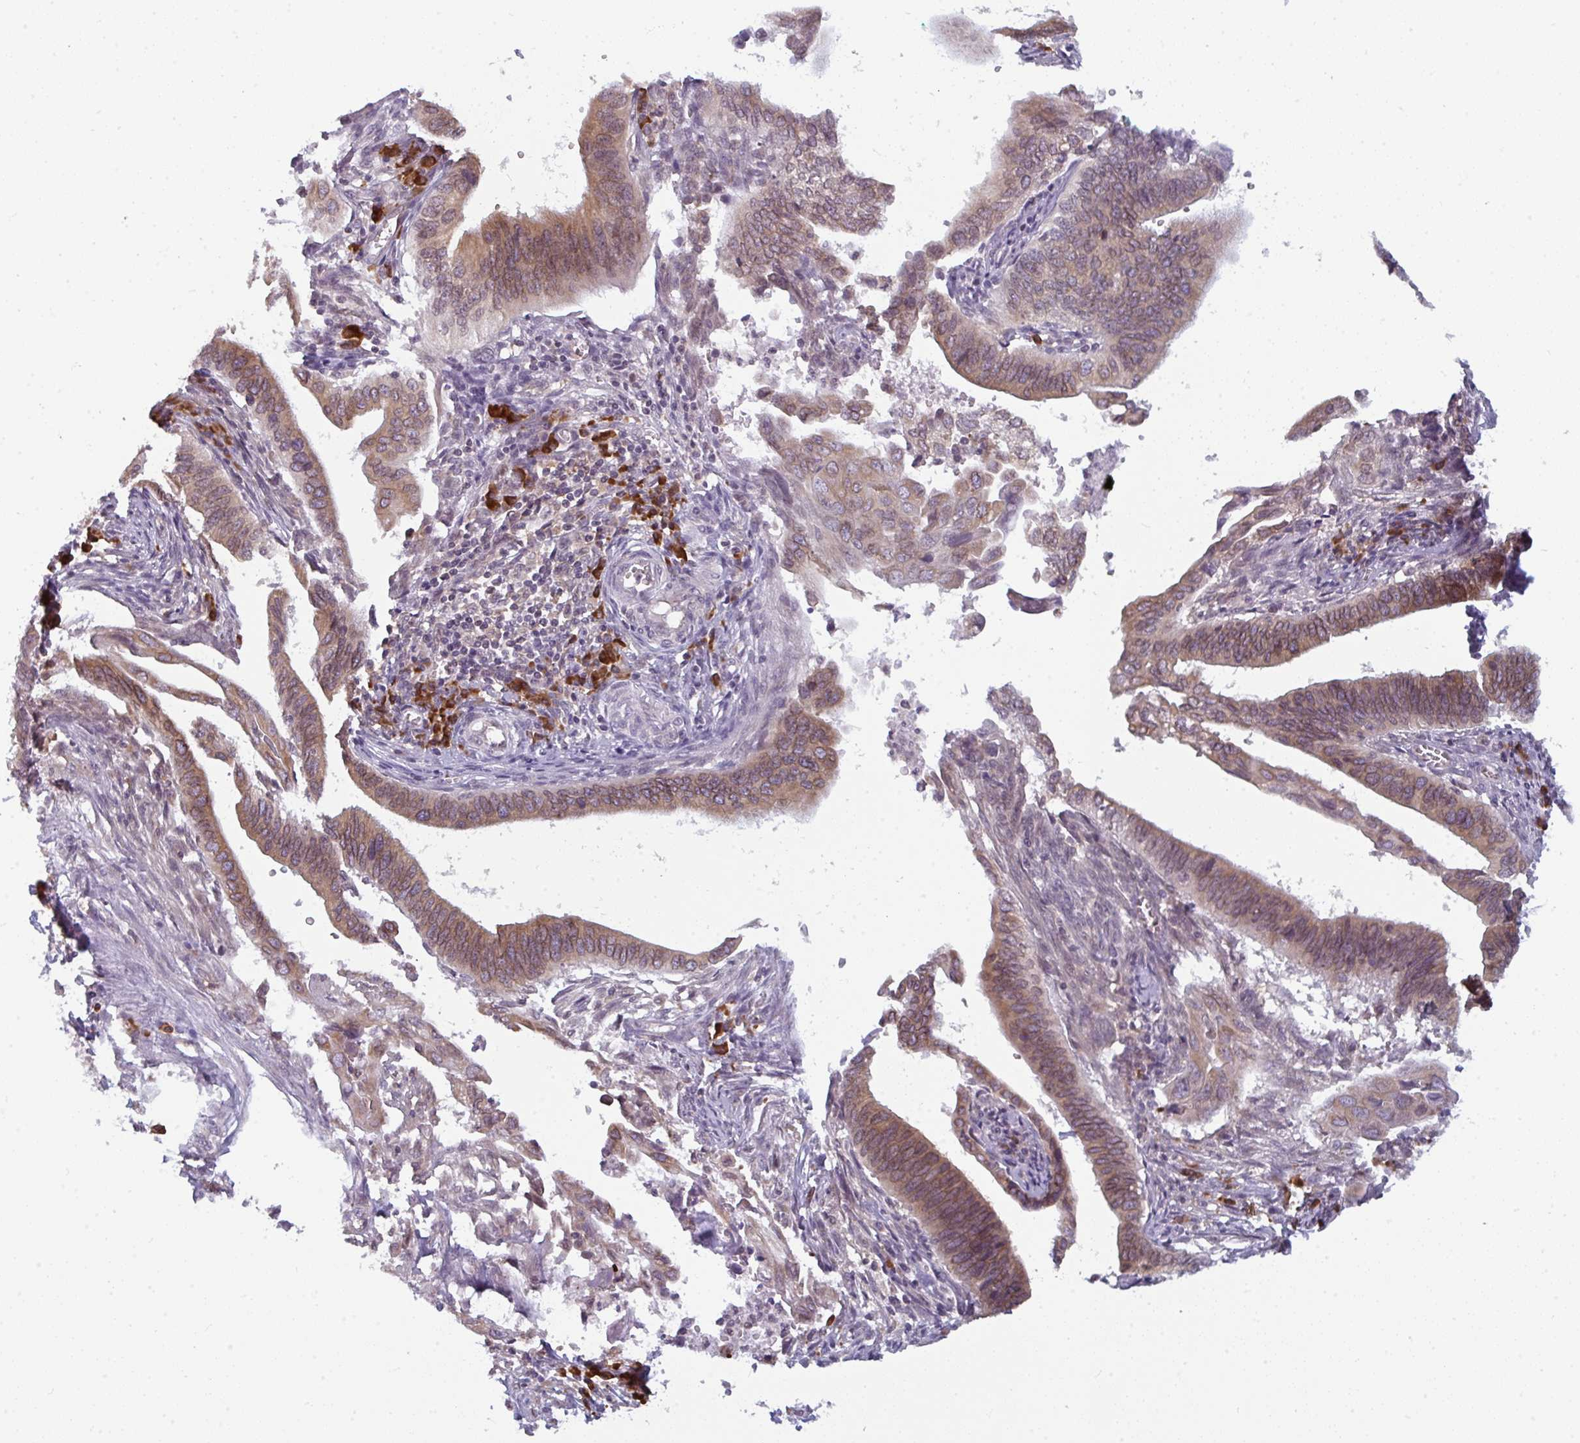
{"staining": {"intensity": "moderate", "quantity": ">75%", "location": "cytoplasmic/membranous"}, "tissue": "cervical cancer", "cell_type": "Tumor cells", "image_type": "cancer", "snomed": [{"axis": "morphology", "description": "Adenocarcinoma, NOS"}, {"axis": "topography", "description": "Cervix"}], "caption": "Immunohistochemical staining of human cervical cancer shows medium levels of moderate cytoplasmic/membranous protein staining in about >75% of tumor cells.", "gene": "LYSMD4", "patient": {"sex": "female", "age": 42}}